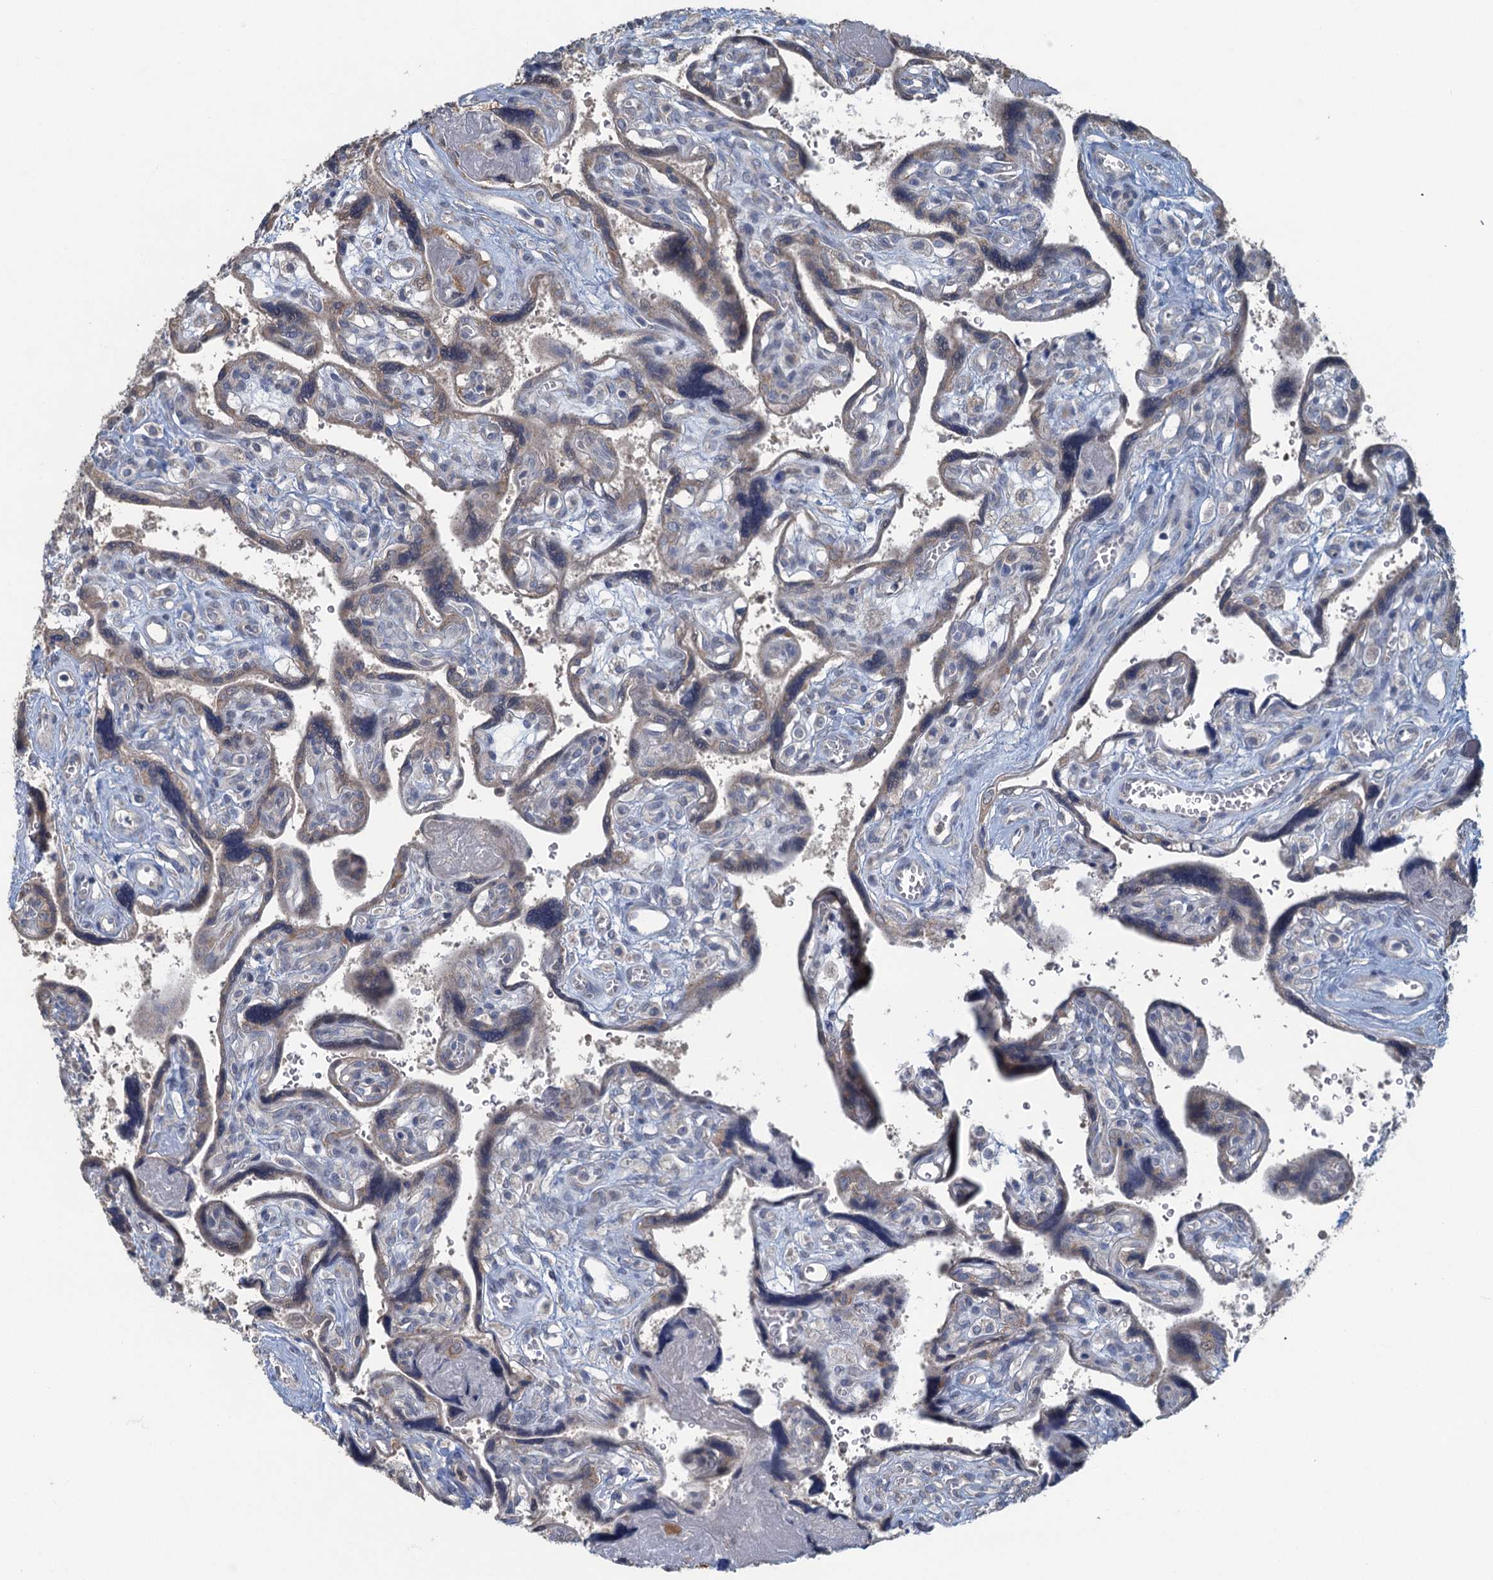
{"staining": {"intensity": "weak", "quantity": "25%-75%", "location": "cytoplasmic/membranous"}, "tissue": "placenta", "cell_type": "Trophoblastic cells", "image_type": "normal", "snomed": [{"axis": "morphology", "description": "Normal tissue, NOS"}, {"axis": "topography", "description": "Placenta"}], "caption": "Immunohistochemistry (IHC) (DAB (3,3'-diaminobenzidine)) staining of normal human placenta exhibits weak cytoplasmic/membranous protein expression in approximately 25%-75% of trophoblastic cells. (Stains: DAB (3,3'-diaminobenzidine) in brown, nuclei in blue, Microscopy: brightfield microscopy at high magnification).", "gene": "TEX35", "patient": {"sex": "female", "age": 39}}